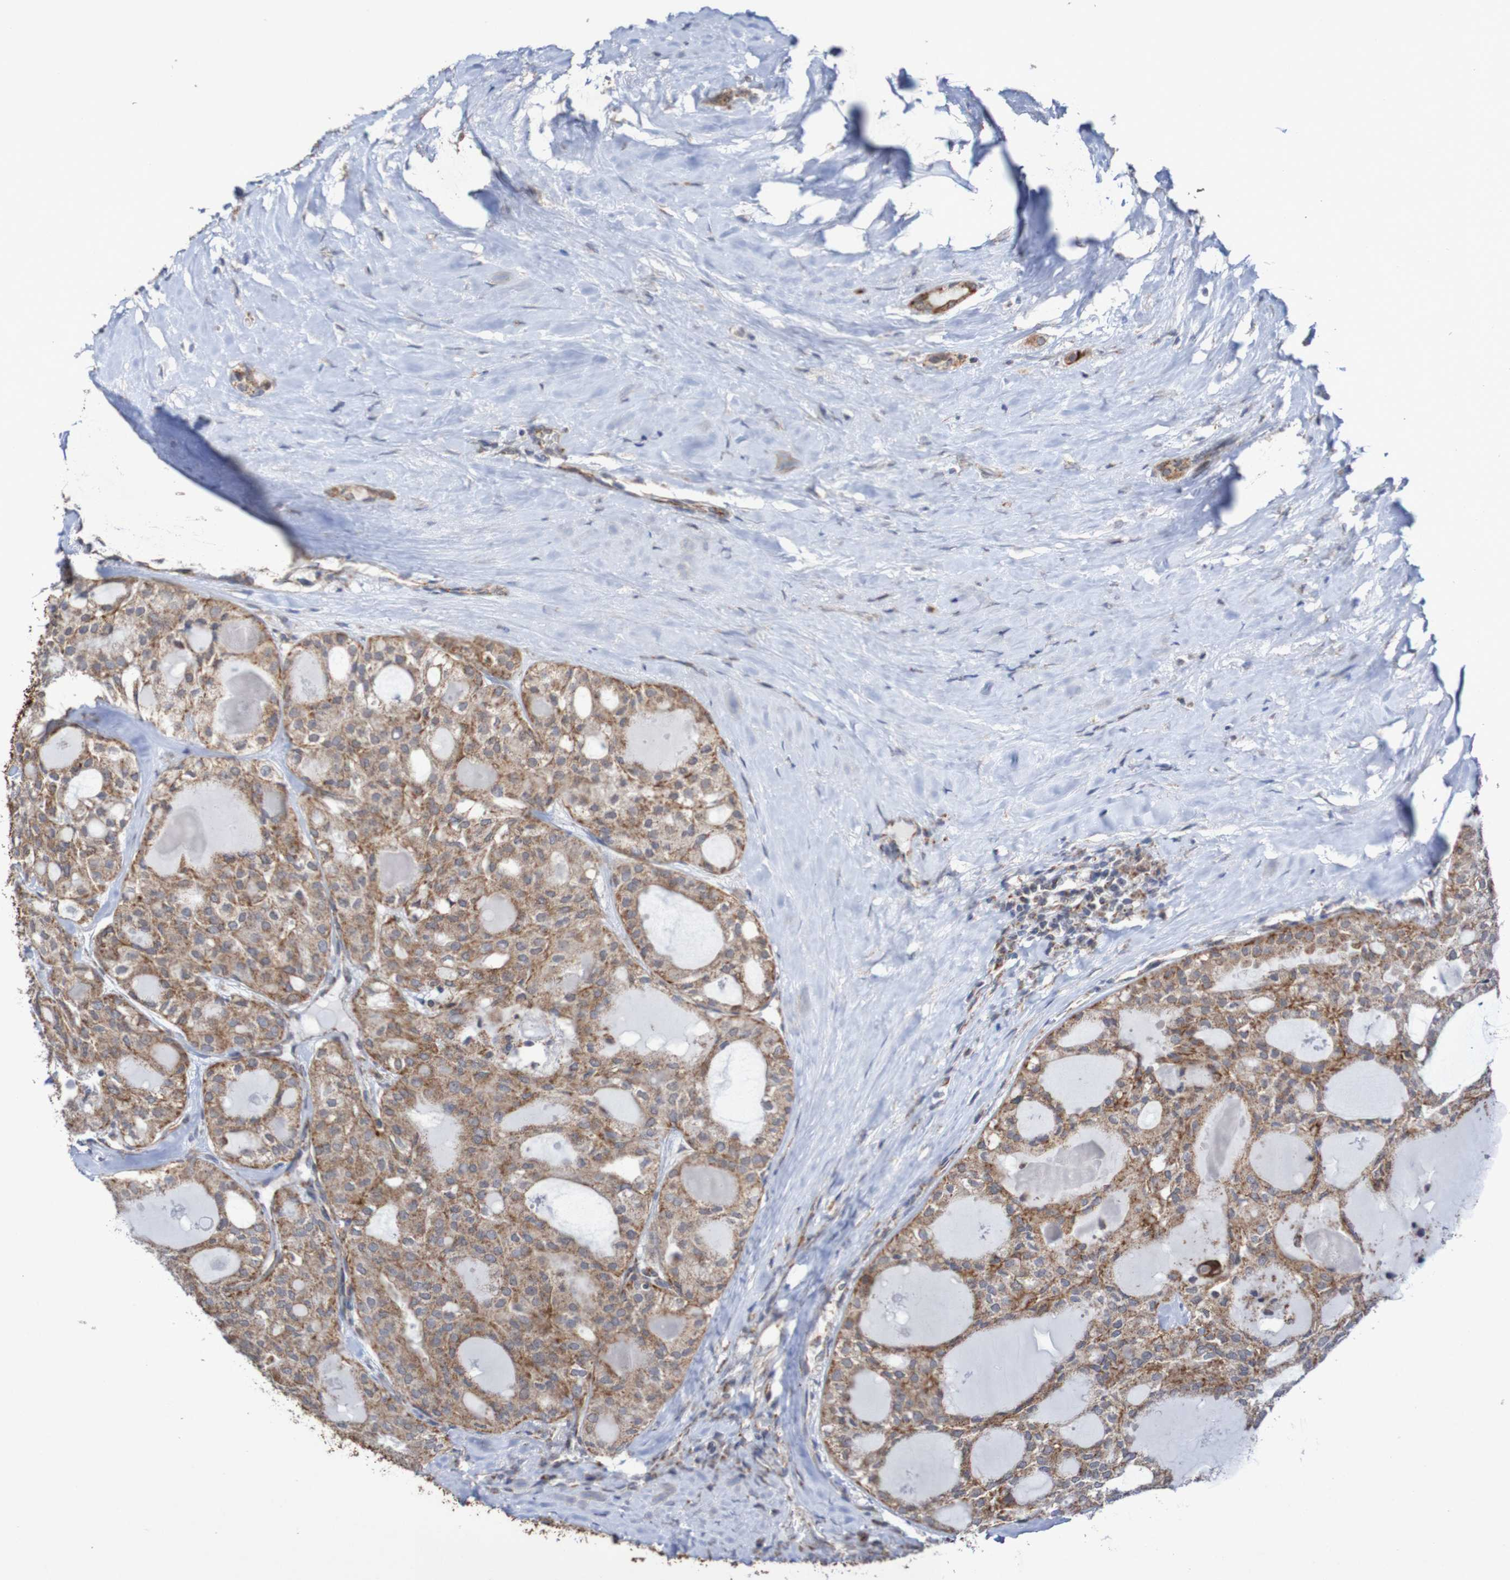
{"staining": {"intensity": "weak", "quantity": ">75%", "location": "cytoplasmic/membranous"}, "tissue": "thyroid cancer", "cell_type": "Tumor cells", "image_type": "cancer", "snomed": [{"axis": "morphology", "description": "Follicular adenoma carcinoma, NOS"}, {"axis": "topography", "description": "Thyroid gland"}], "caption": "Weak cytoplasmic/membranous protein expression is identified in about >75% of tumor cells in thyroid follicular adenoma carcinoma. The staining was performed using DAB to visualize the protein expression in brown, while the nuclei were stained in blue with hematoxylin (Magnification: 20x).", "gene": "DVL1", "patient": {"sex": "male", "age": 75}}